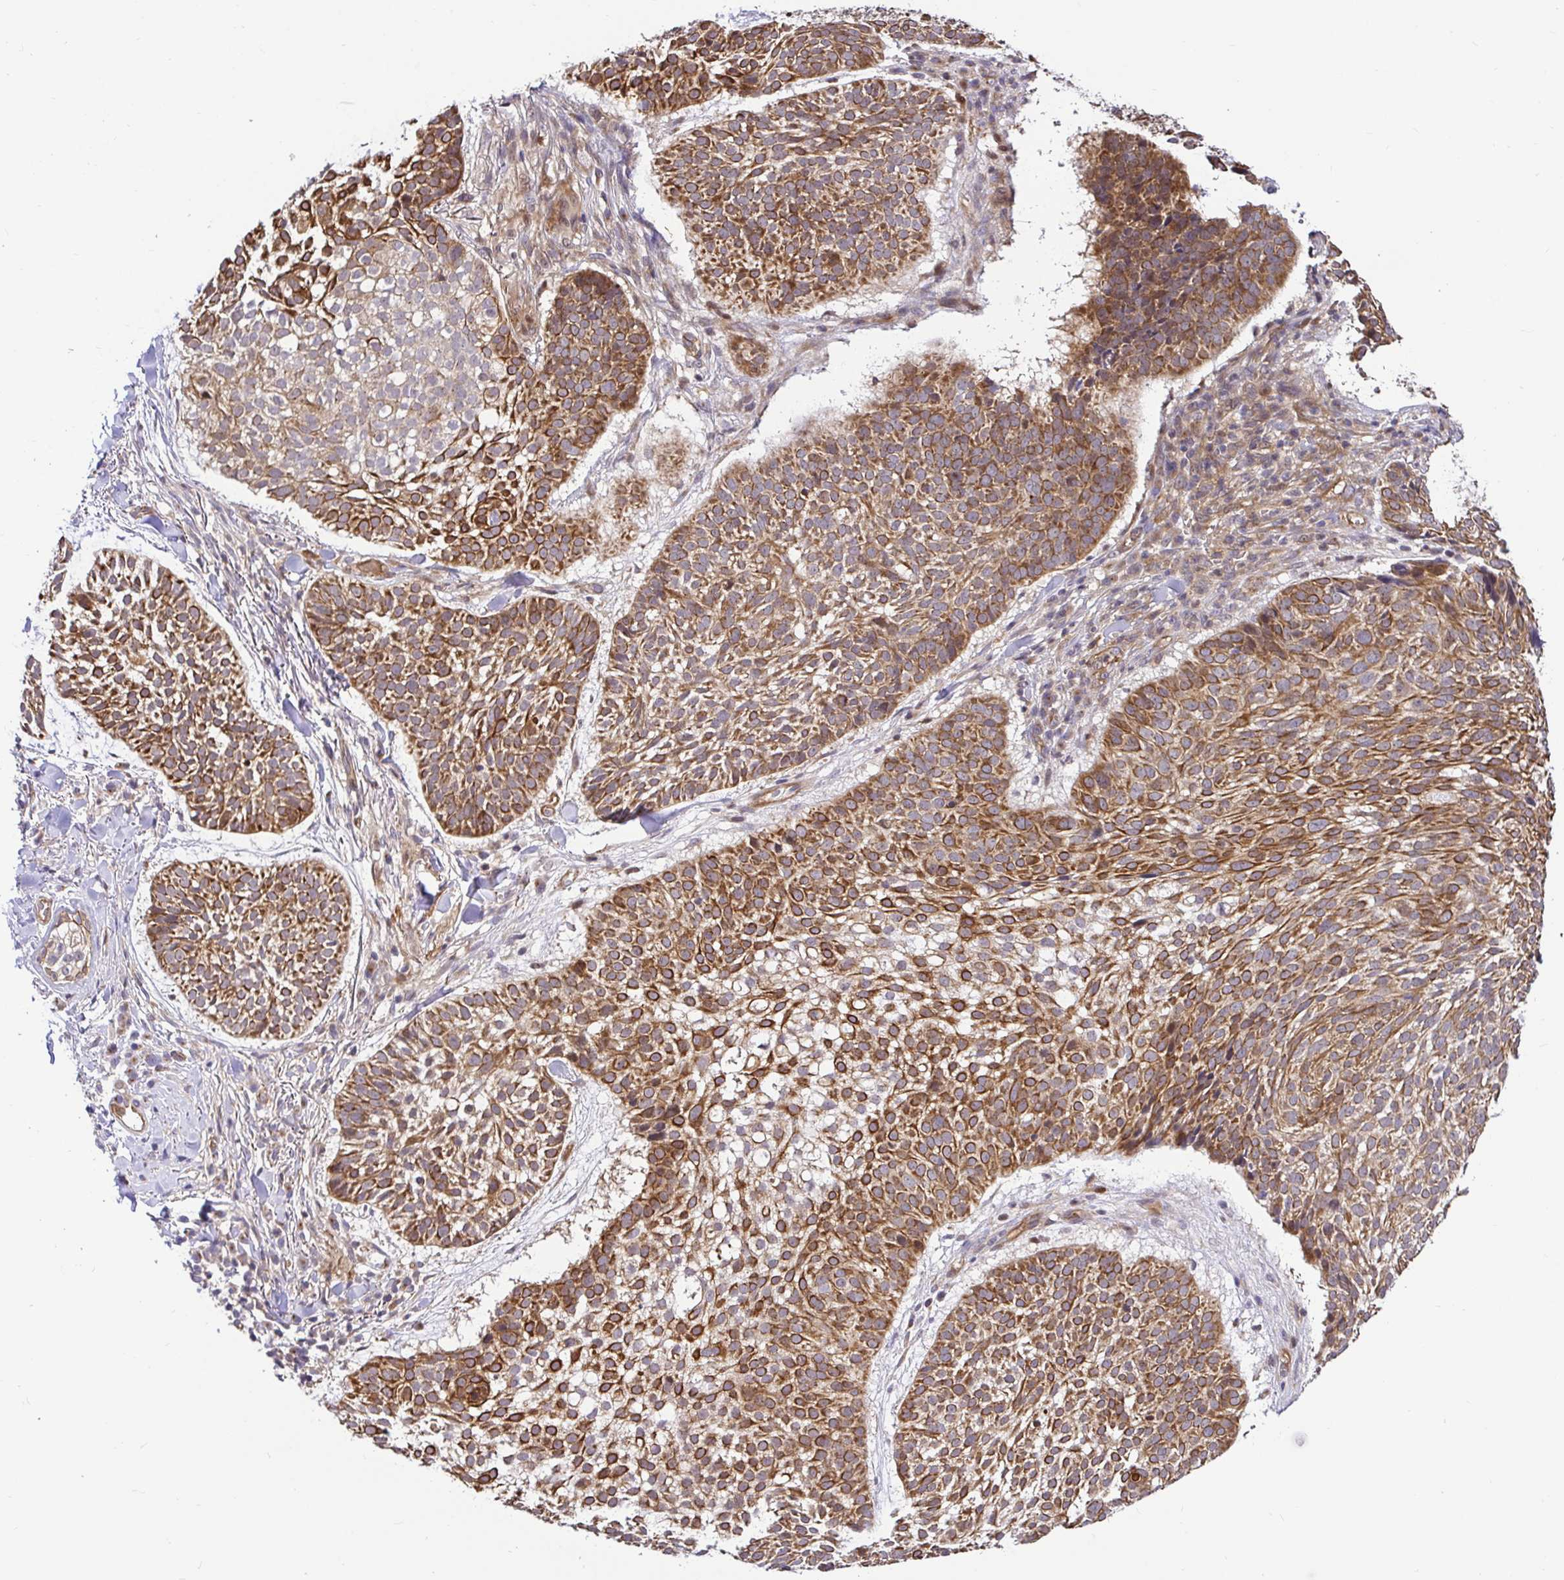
{"staining": {"intensity": "moderate", "quantity": ">75%", "location": "cytoplasmic/membranous"}, "tissue": "skin cancer", "cell_type": "Tumor cells", "image_type": "cancer", "snomed": [{"axis": "morphology", "description": "Basal cell carcinoma"}, {"axis": "topography", "description": "Skin"}, {"axis": "topography", "description": "Skin of scalp"}], "caption": "A high-resolution micrograph shows IHC staining of skin cancer (basal cell carcinoma), which exhibits moderate cytoplasmic/membranous positivity in approximately >75% of tumor cells. Immunohistochemistry stains the protein in brown and the nuclei are stained blue.", "gene": "TRIM55", "patient": {"sex": "female", "age": 45}}